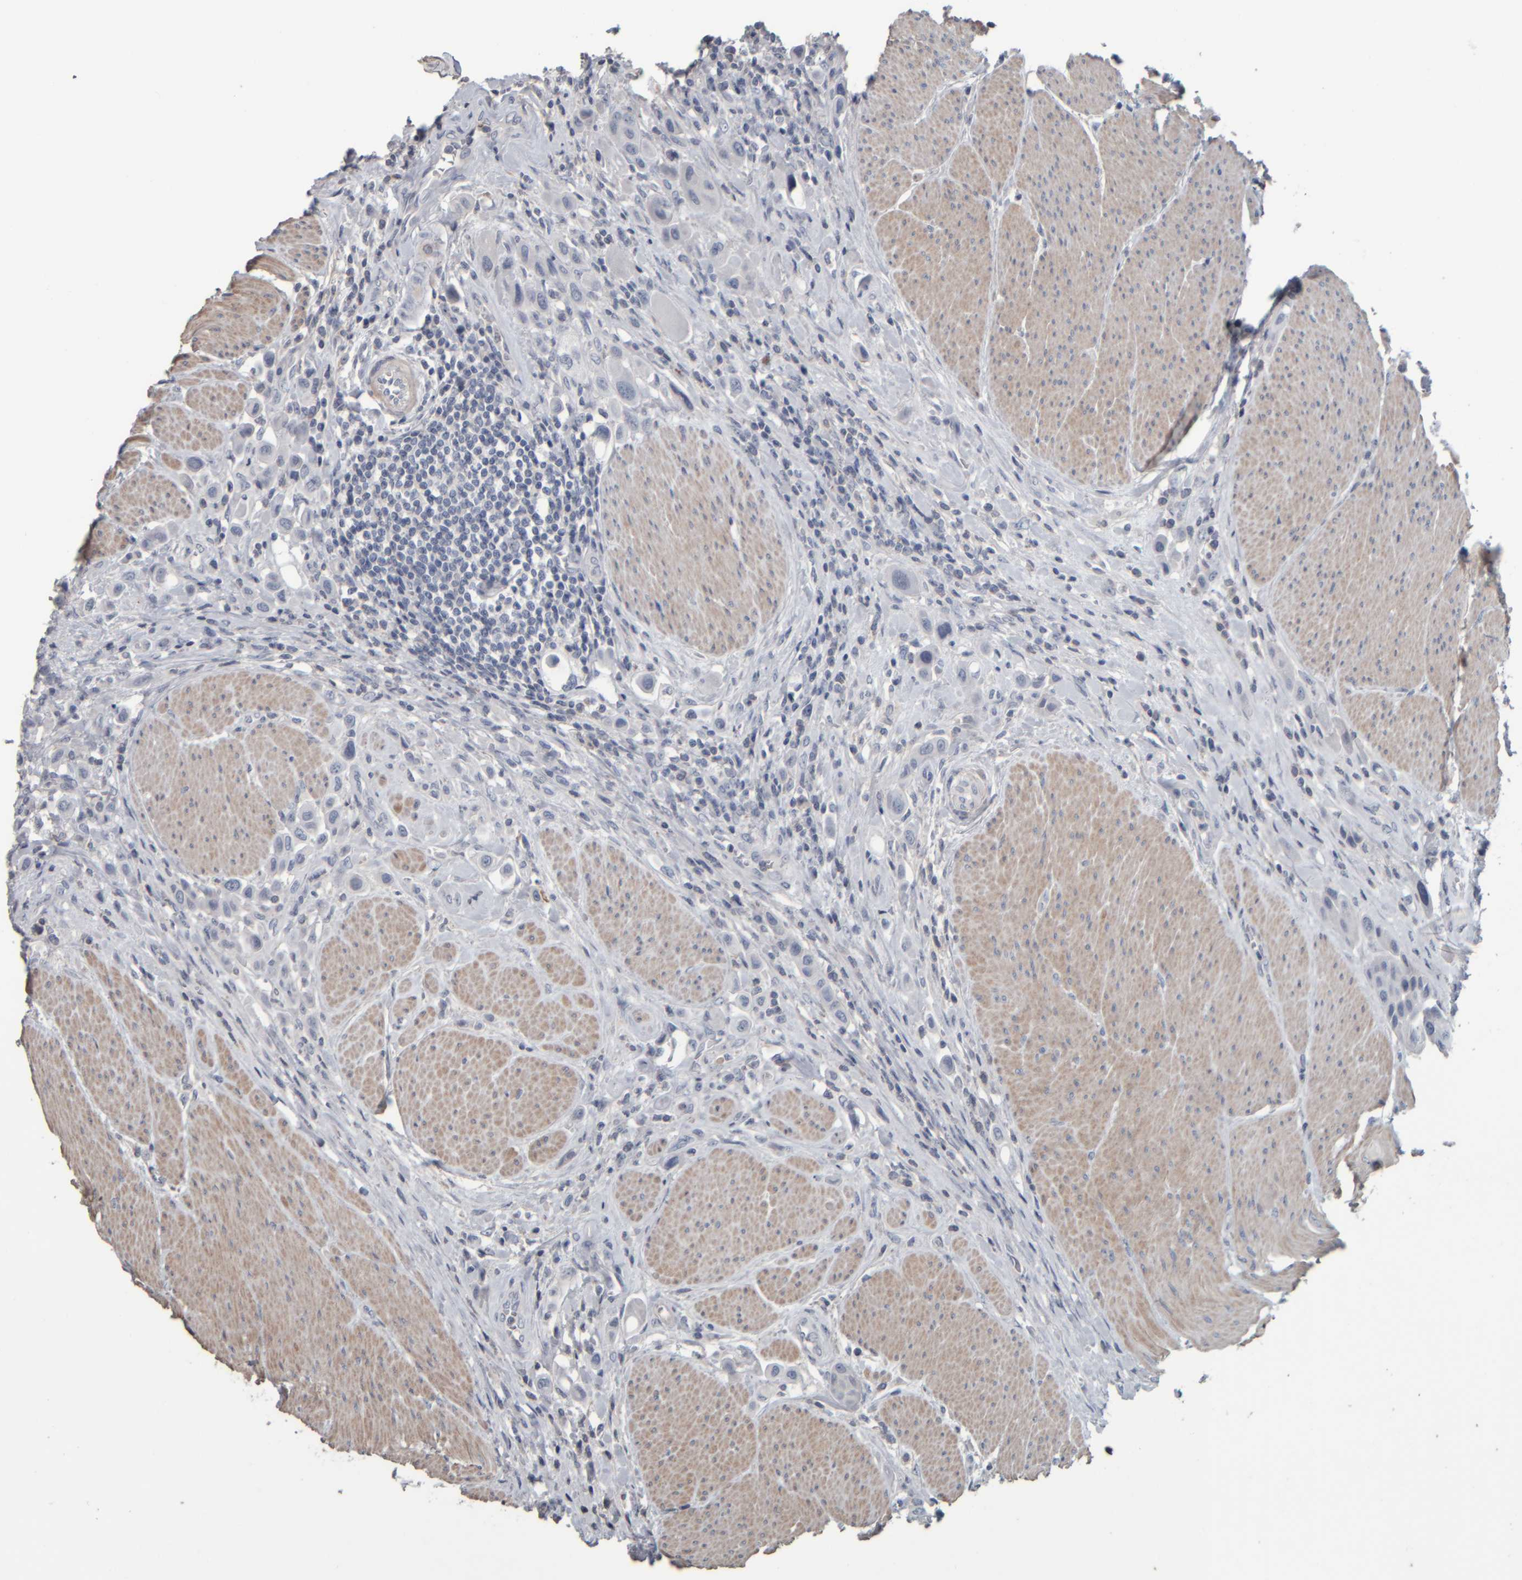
{"staining": {"intensity": "negative", "quantity": "none", "location": "none"}, "tissue": "urothelial cancer", "cell_type": "Tumor cells", "image_type": "cancer", "snomed": [{"axis": "morphology", "description": "Urothelial carcinoma, High grade"}, {"axis": "topography", "description": "Urinary bladder"}], "caption": "Urothelial carcinoma (high-grade) was stained to show a protein in brown. There is no significant positivity in tumor cells.", "gene": "CAVIN4", "patient": {"sex": "male", "age": 50}}